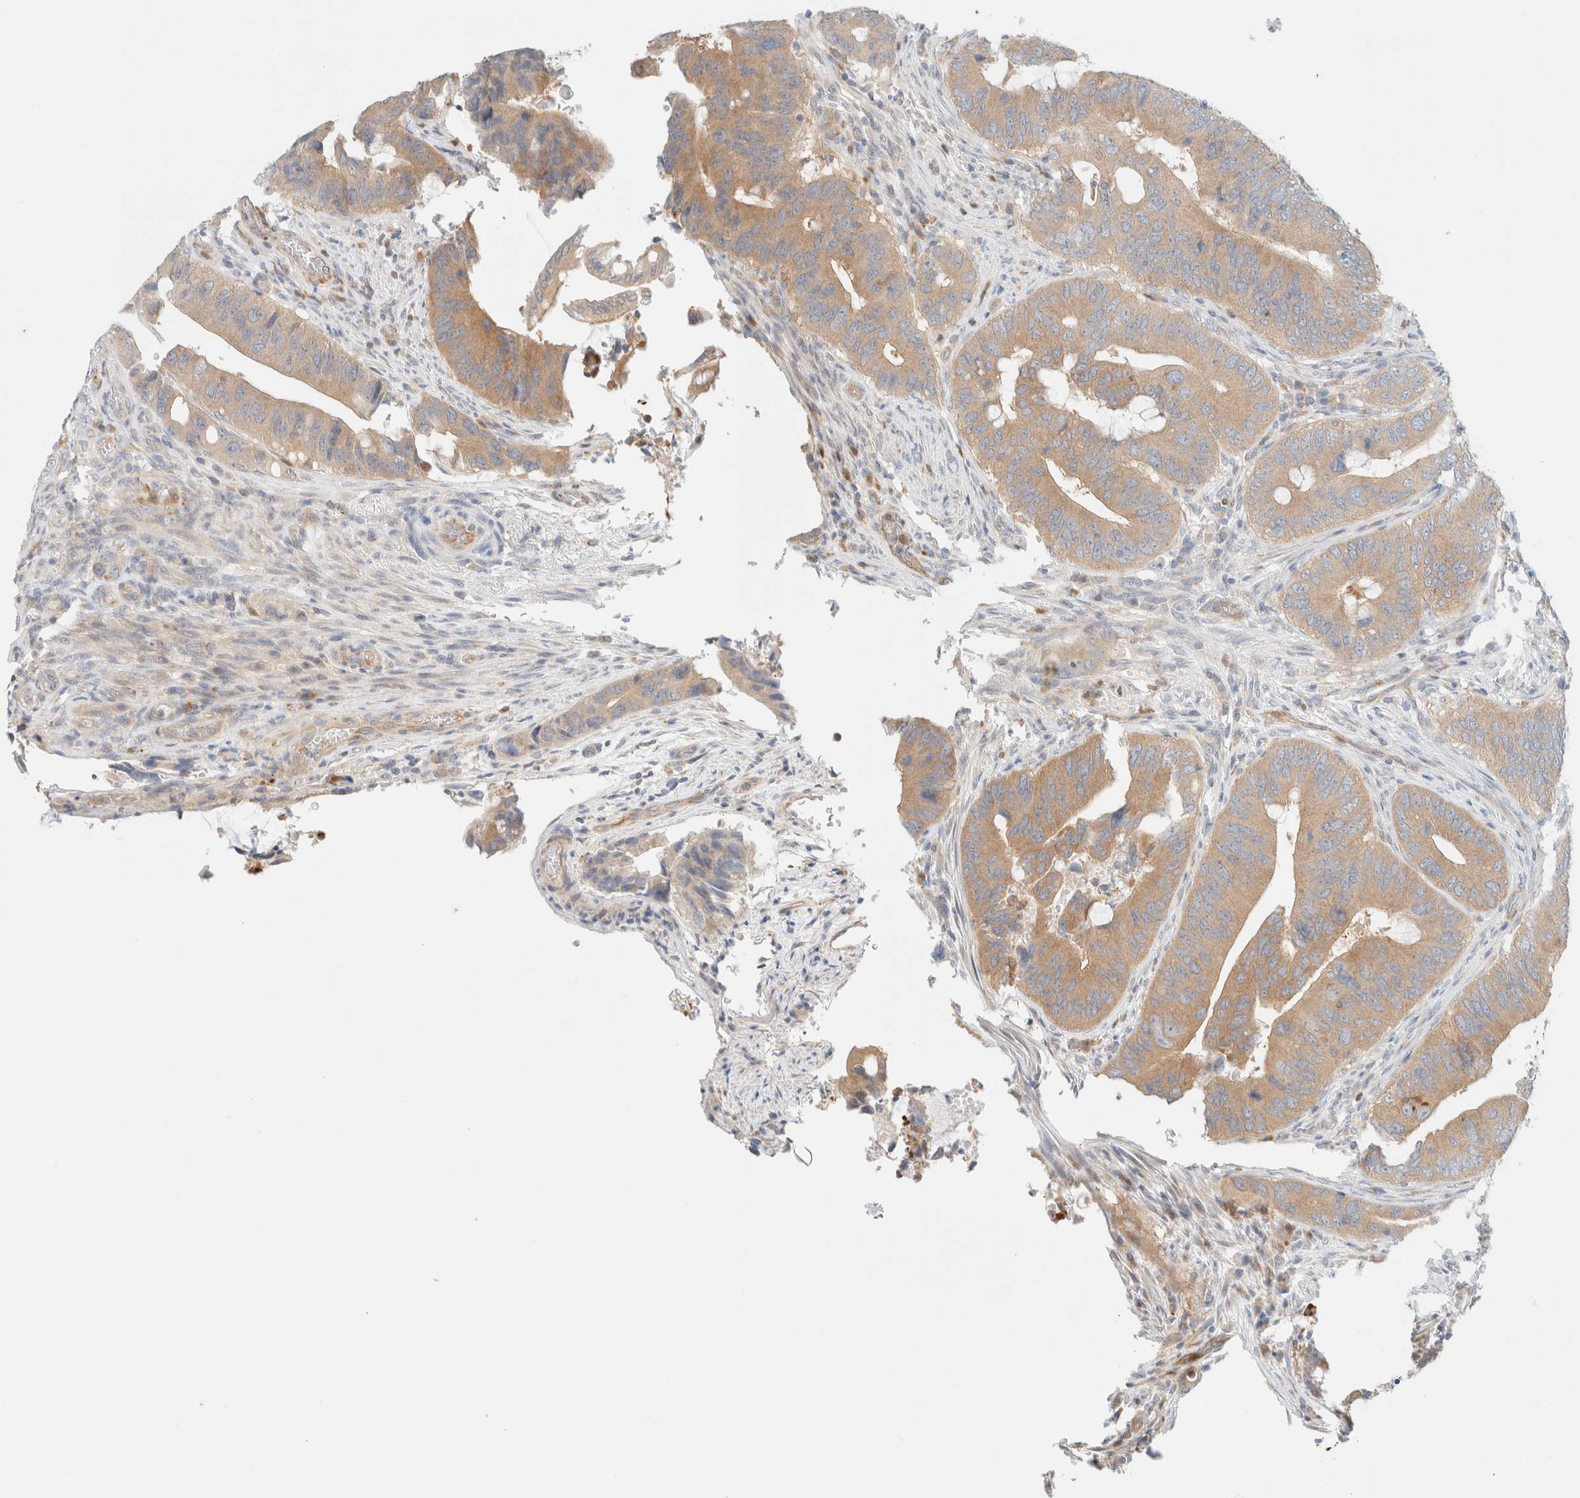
{"staining": {"intensity": "moderate", "quantity": "25%-75%", "location": "cytoplasmic/membranous"}, "tissue": "colorectal cancer", "cell_type": "Tumor cells", "image_type": "cancer", "snomed": [{"axis": "morphology", "description": "Adenocarcinoma, NOS"}, {"axis": "topography", "description": "Colon"}], "caption": "This is a photomicrograph of immunohistochemistry (IHC) staining of colorectal cancer (adenocarcinoma), which shows moderate staining in the cytoplasmic/membranous of tumor cells.", "gene": "UNC13B", "patient": {"sex": "male", "age": 71}}